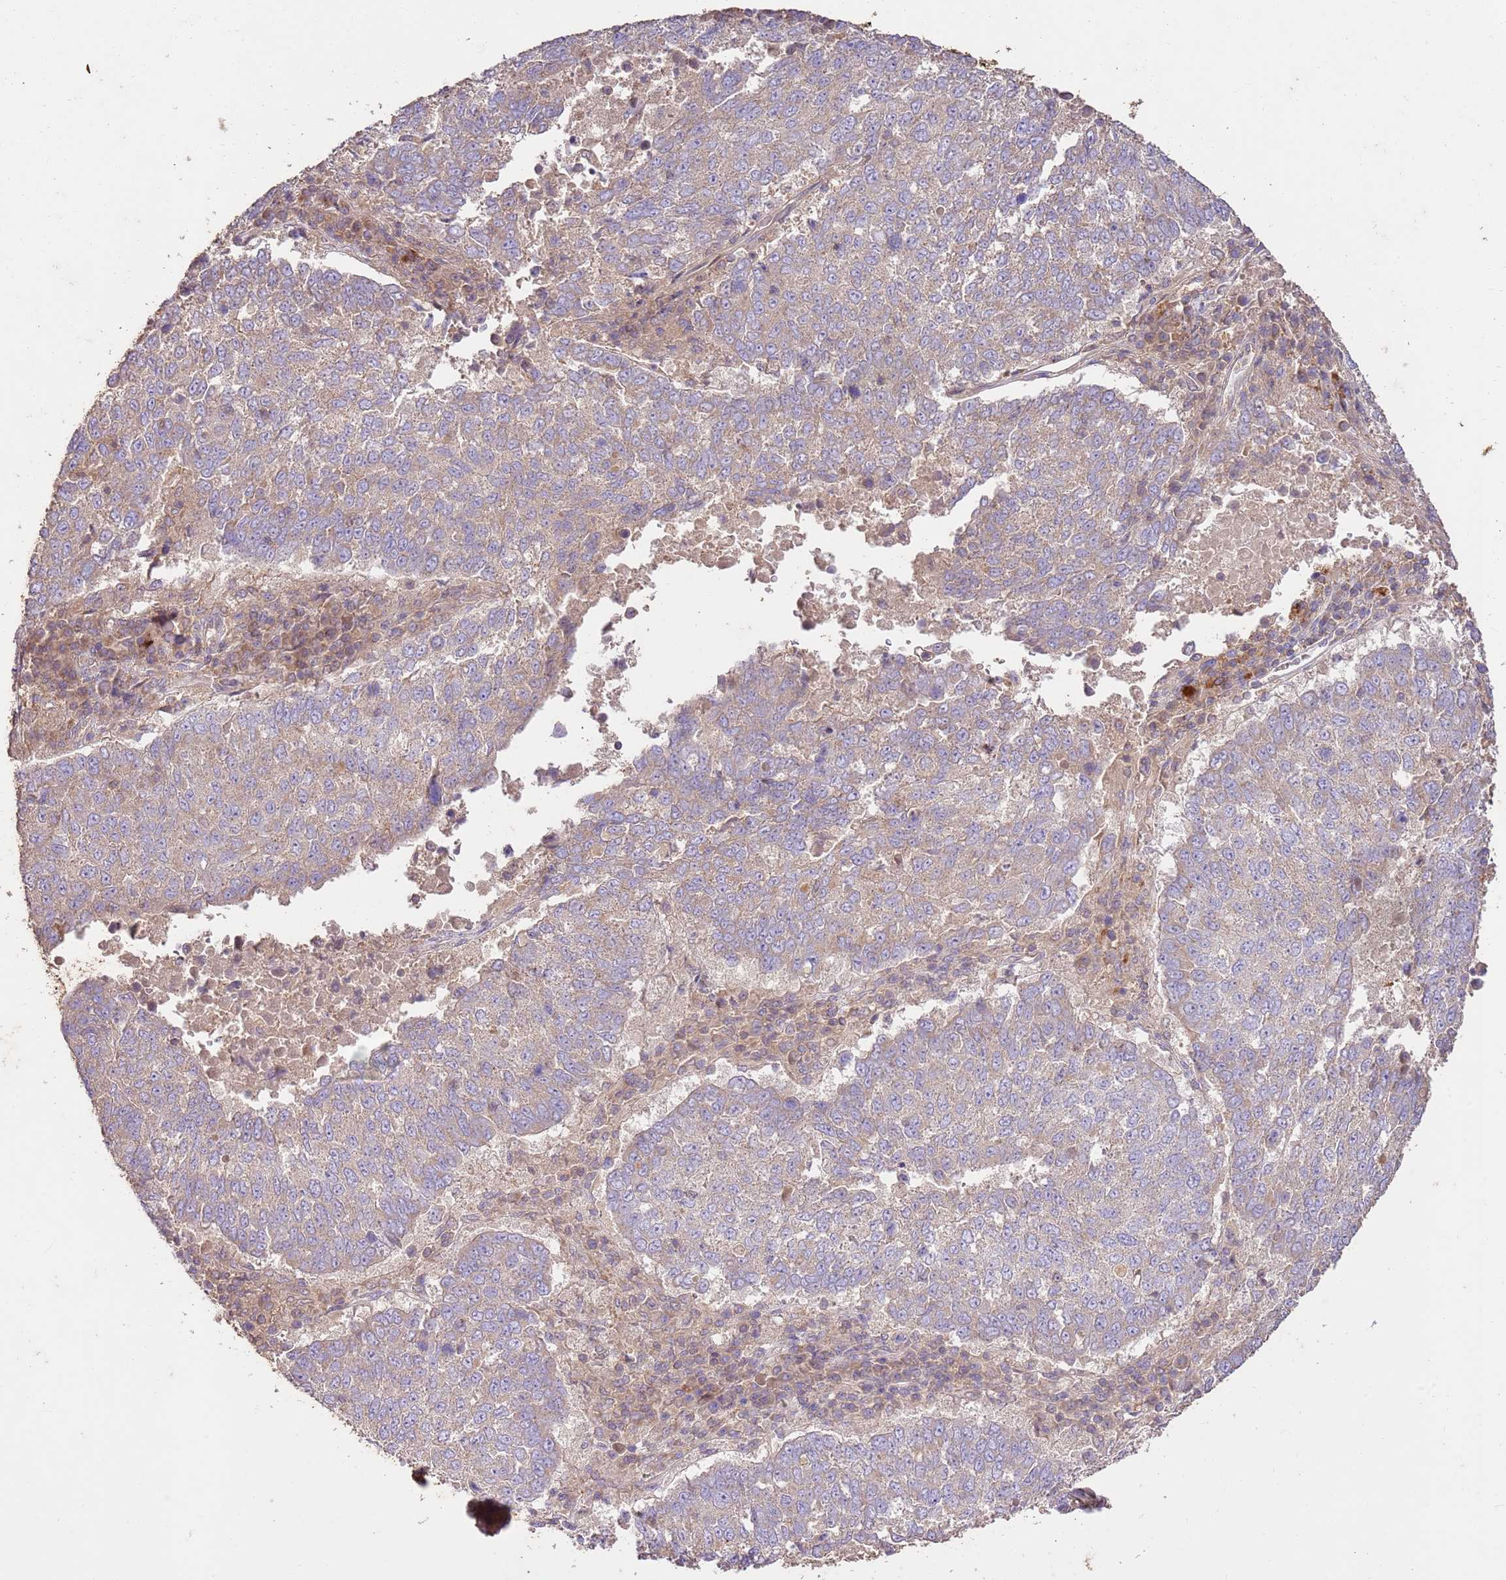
{"staining": {"intensity": "weak", "quantity": "25%-75%", "location": "cytoplasmic/membranous"}, "tissue": "lung cancer", "cell_type": "Tumor cells", "image_type": "cancer", "snomed": [{"axis": "morphology", "description": "Squamous cell carcinoma, NOS"}, {"axis": "topography", "description": "Lung"}], "caption": "Squamous cell carcinoma (lung) was stained to show a protein in brown. There is low levels of weak cytoplasmic/membranous staining in approximately 25%-75% of tumor cells.", "gene": "LRRC28", "patient": {"sex": "male", "age": 73}}